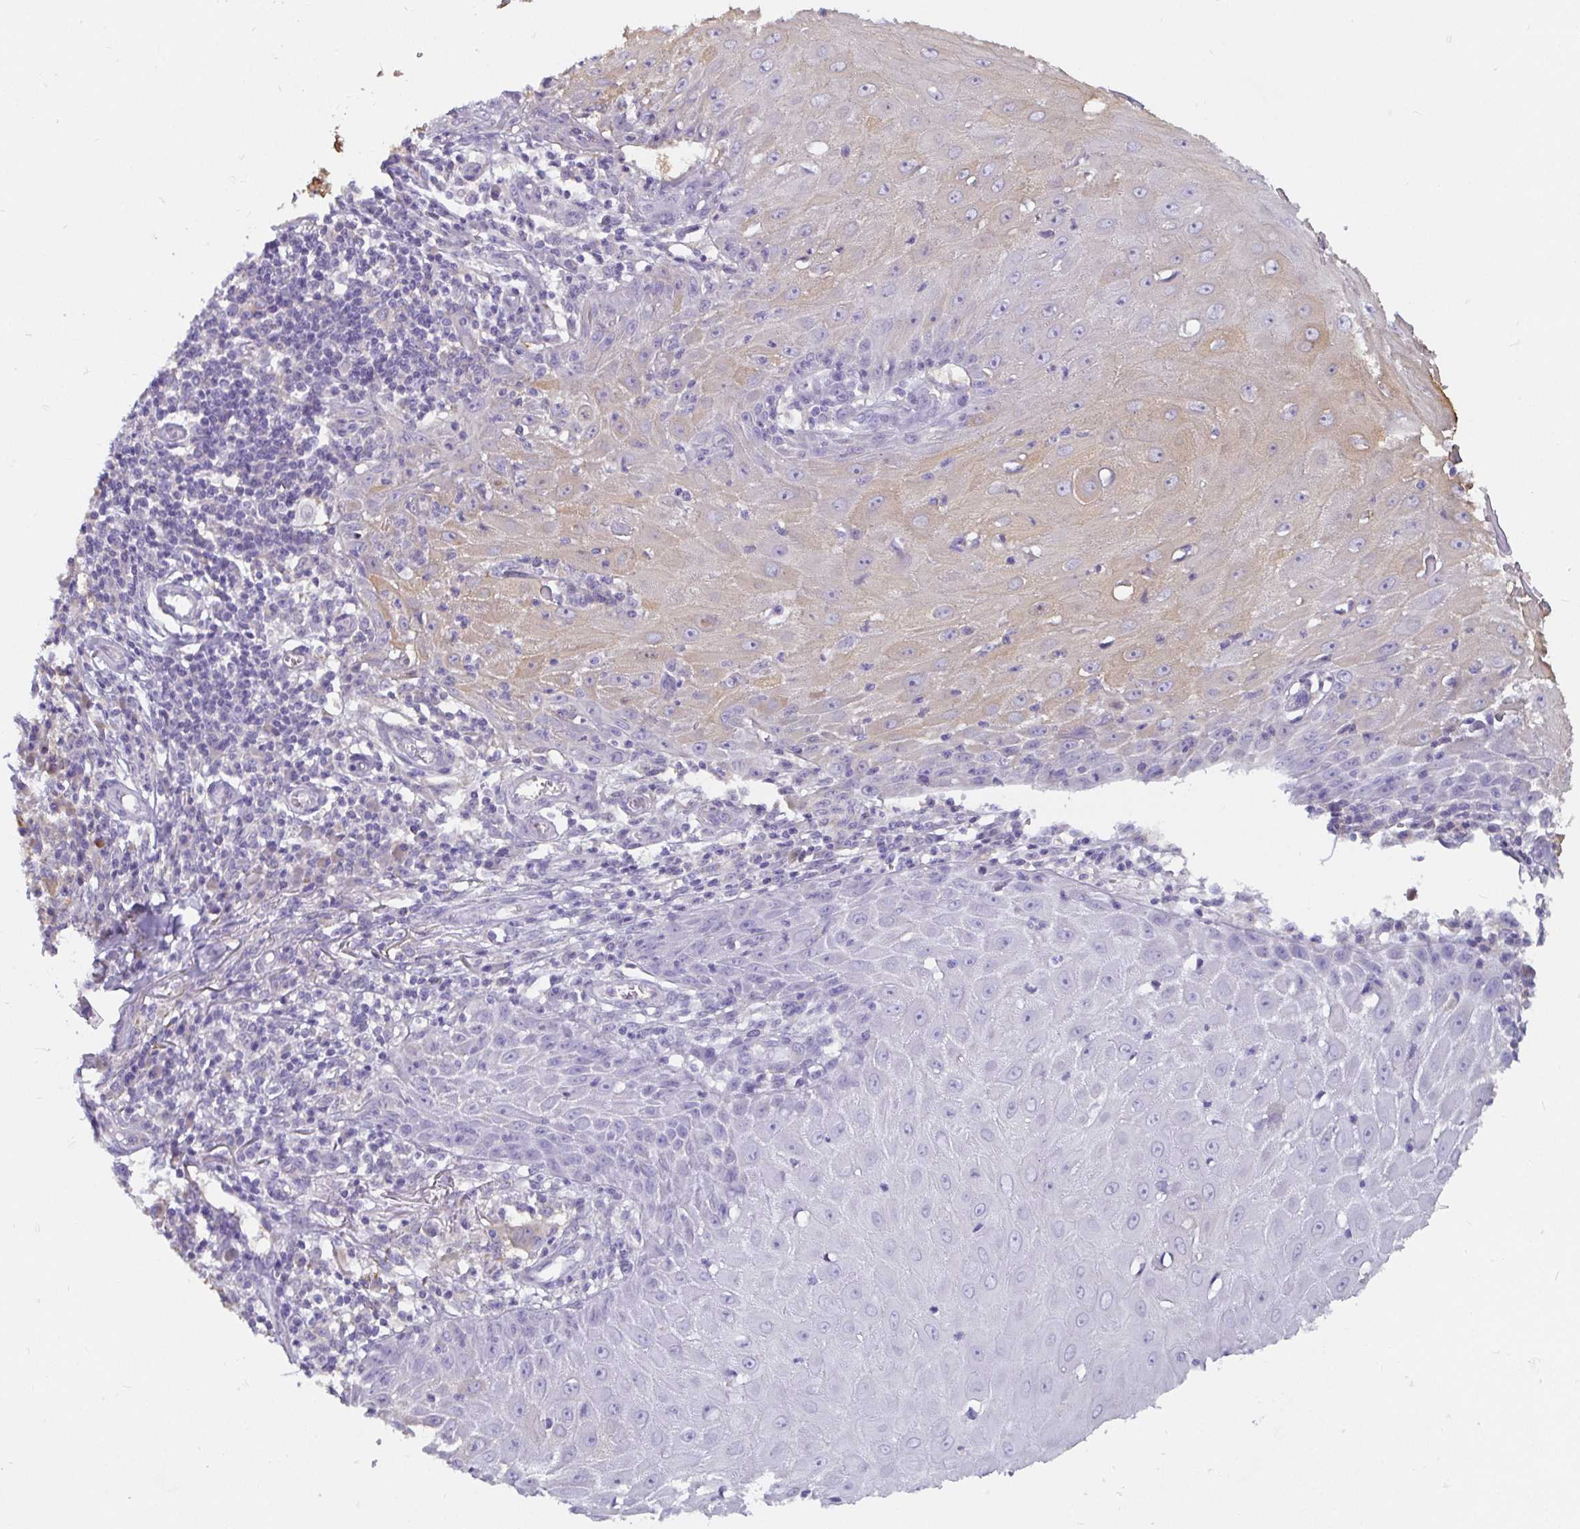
{"staining": {"intensity": "negative", "quantity": "none", "location": "none"}, "tissue": "skin cancer", "cell_type": "Tumor cells", "image_type": "cancer", "snomed": [{"axis": "morphology", "description": "Squamous cell carcinoma, NOS"}, {"axis": "topography", "description": "Skin"}], "caption": "Tumor cells are negative for brown protein staining in skin cancer.", "gene": "ADAMTS6", "patient": {"sex": "female", "age": 73}}